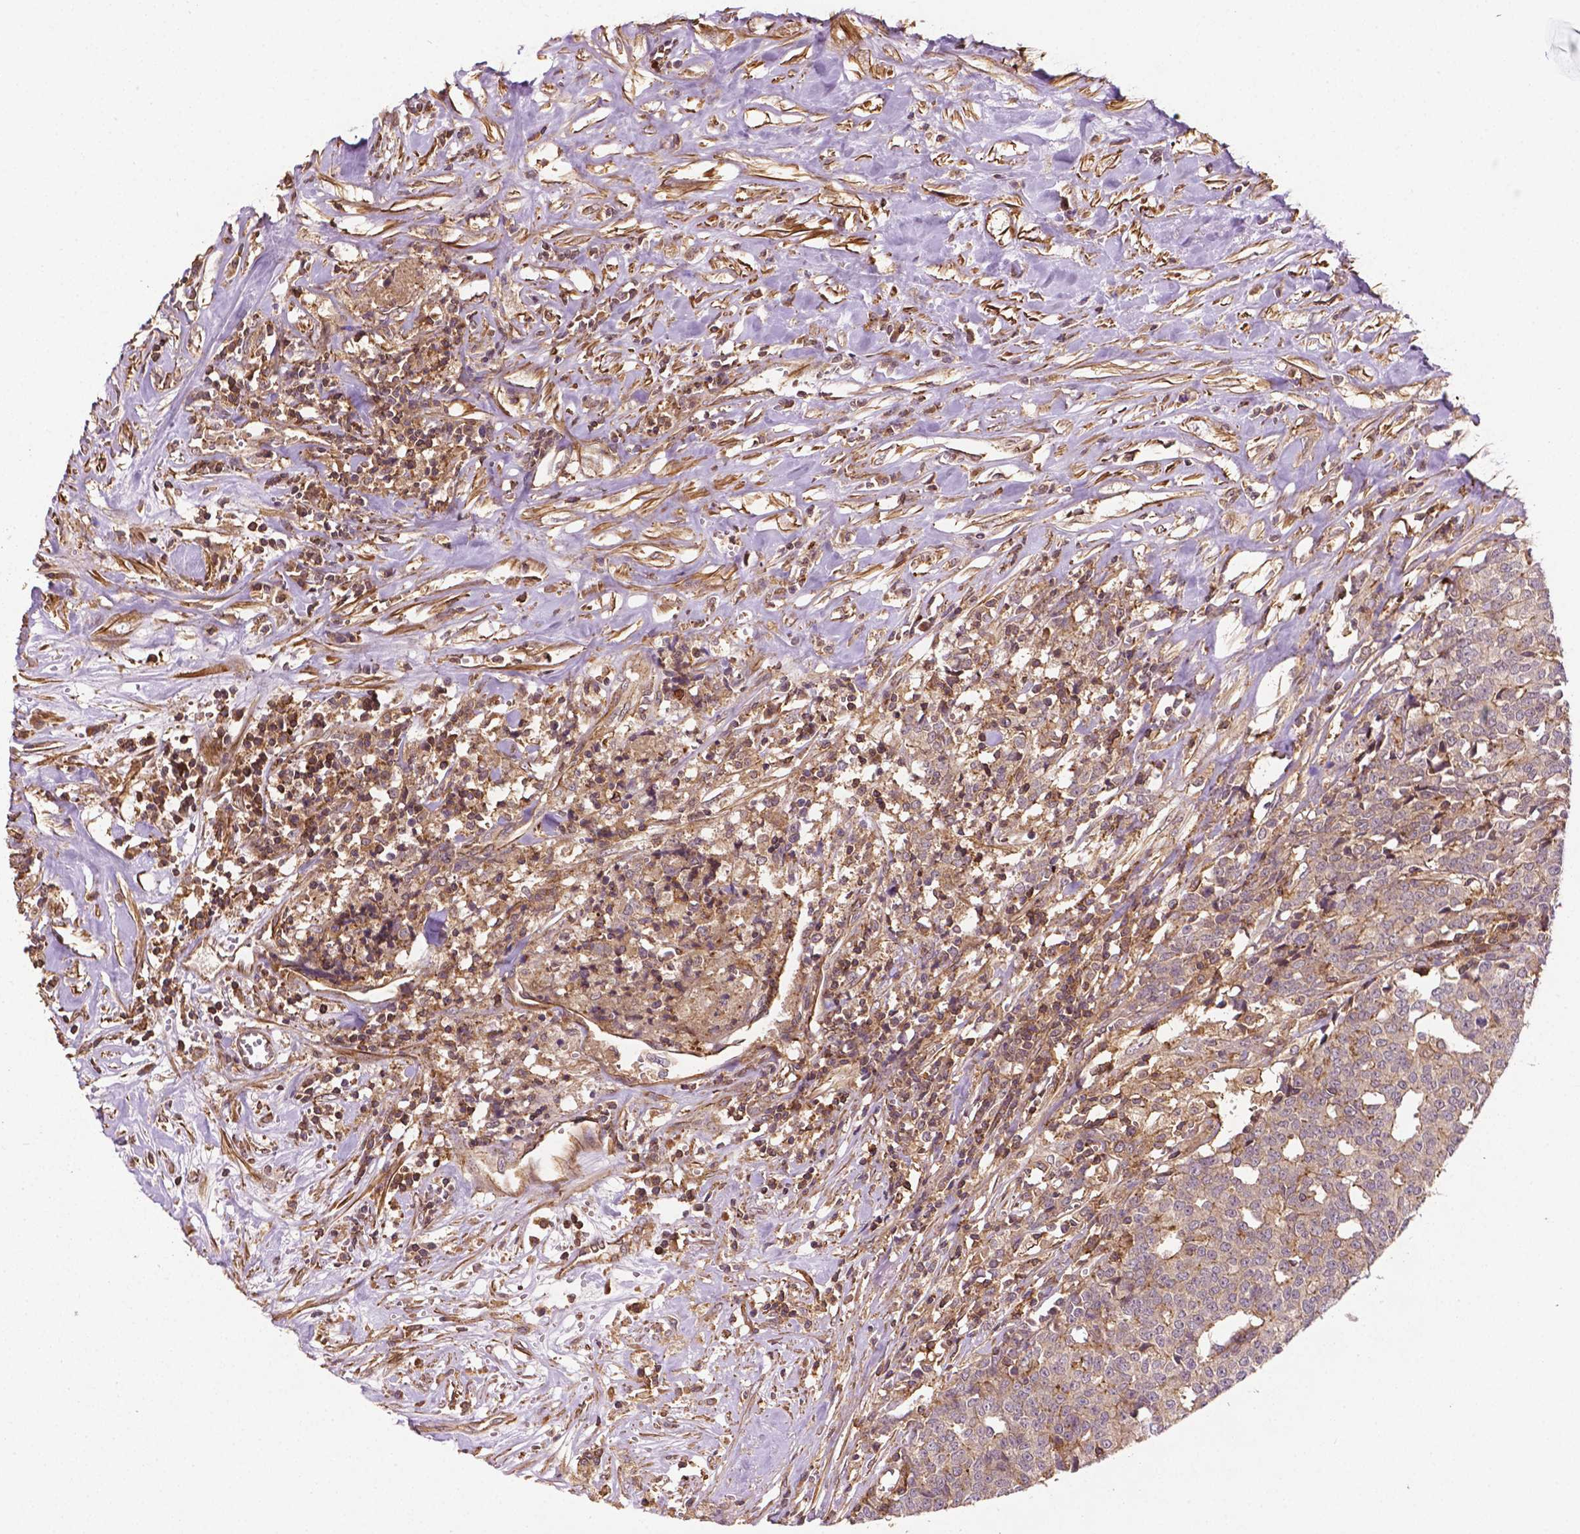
{"staining": {"intensity": "weak", "quantity": ">75%", "location": "cytoplasmic/membranous"}, "tissue": "prostate cancer", "cell_type": "Tumor cells", "image_type": "cancer", "snomed": [{"axis": "morphology", "description": "Adenocarcinoma, High grade"}, {"axis": "topography", "description": "Prostate and seminal vesicle, NOS"}], "caption": "Adenocarcinoma (high-grade) (prostate) stained with a brown dye shows weak cytoplasmic/membranous positive staining in about >75% of tumor cells.", "gene": "ZMYND19", "patient": {"sex": "male", "age": 60}}